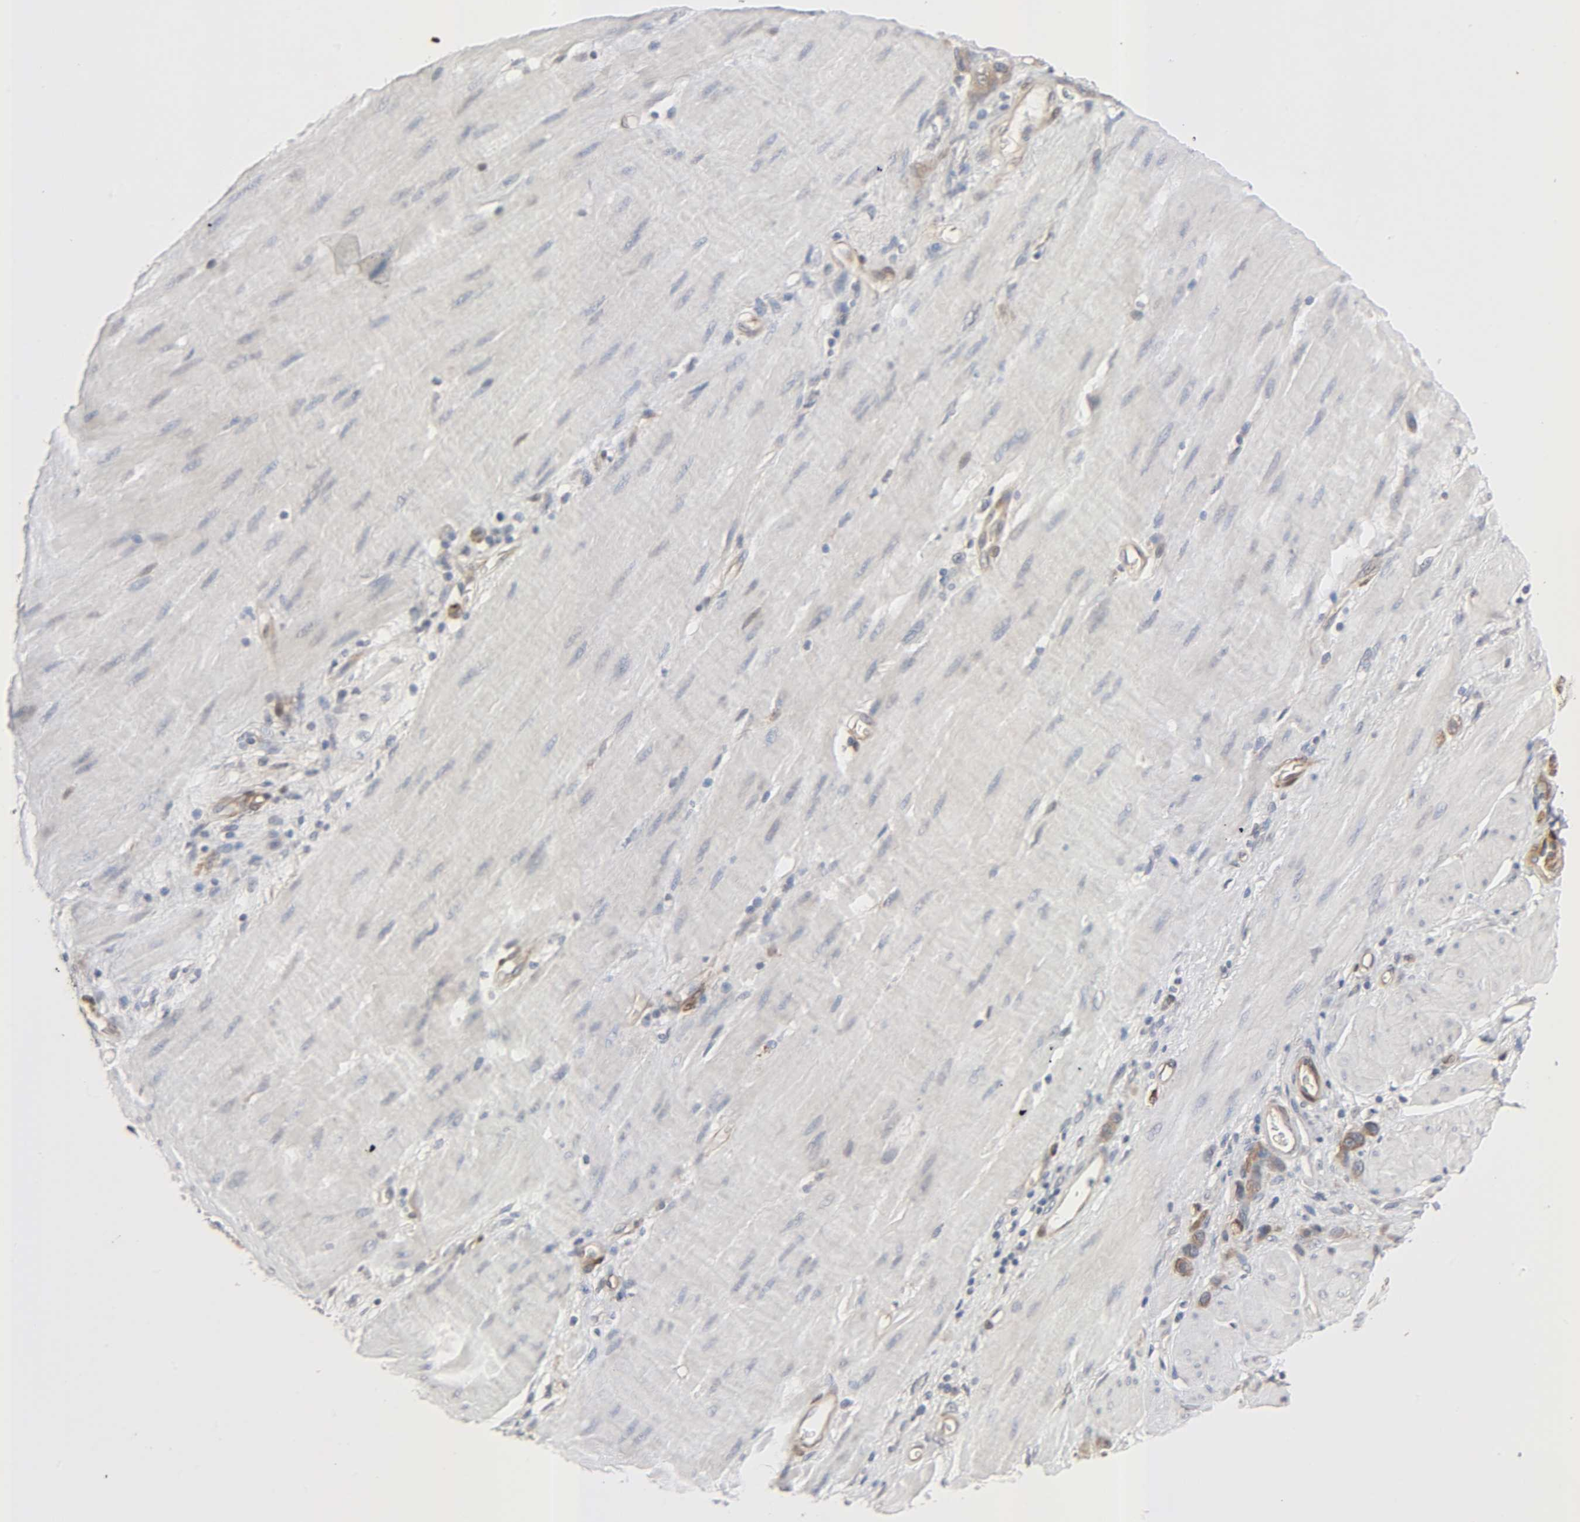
{"staining": {"intensity": "weak", "quantity": ">75%", "location": "cytoplasmic/membranous"}, "tissue": "stomach cancer", "cell_type": "Tumor cells", "image_type": "cancer", "snomed": [{"axis": "morphology", "description": "Adenocarcinoma, NOS"}, {"axis": "topography", "description": "Stomach"}], "caption": "A brown stain shows weak cytoplasmic/membranous positivity of a protein in human stomach cancer (adenocarcinoma) tumor cells.", "gene": "PTK2", "patient": {"sex": "male", "age": 82}}